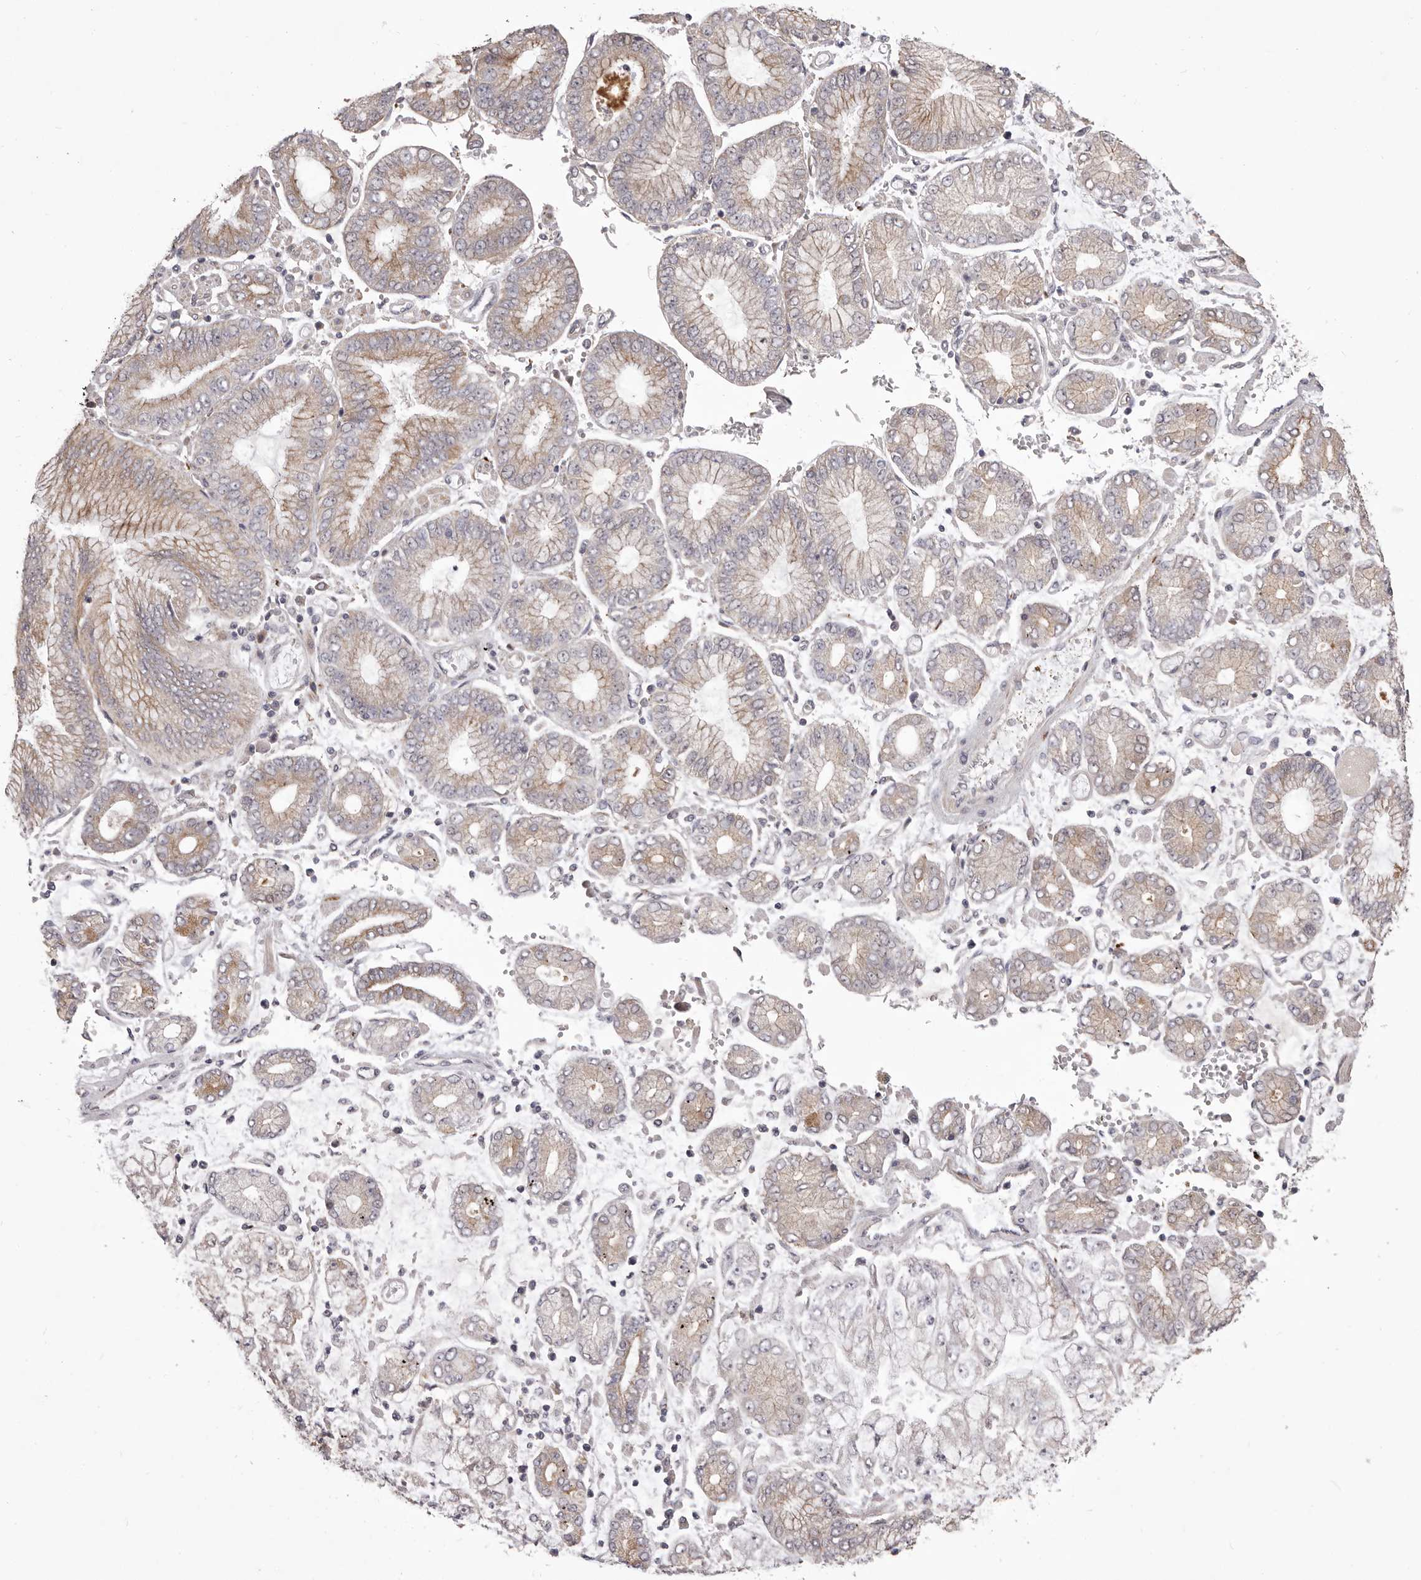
{"staining": {"intensity": "weak", "quantity": "25%-75%", "location": "cytoplasmic/membranous"}, "tissue": "stomach cancer", "cell_type": "Tumor cells", "image_type": "cancer", "snomed": [{"axis": "morphology", "description": "Adenocarcinoma, NOS"}, {"axis": "topography", "description": "Stomach"}], "caption": "Immunohistochemistry (IHC) image of human stomach adenocarcinoma stained for a protein (brown), which exhibits low levels of weak cytoplasmic/membranous positivity in approximately 25%-75% of tumor cells.", "gene": "PNRC1", "patient": {"sex": "male", "age": 76}}